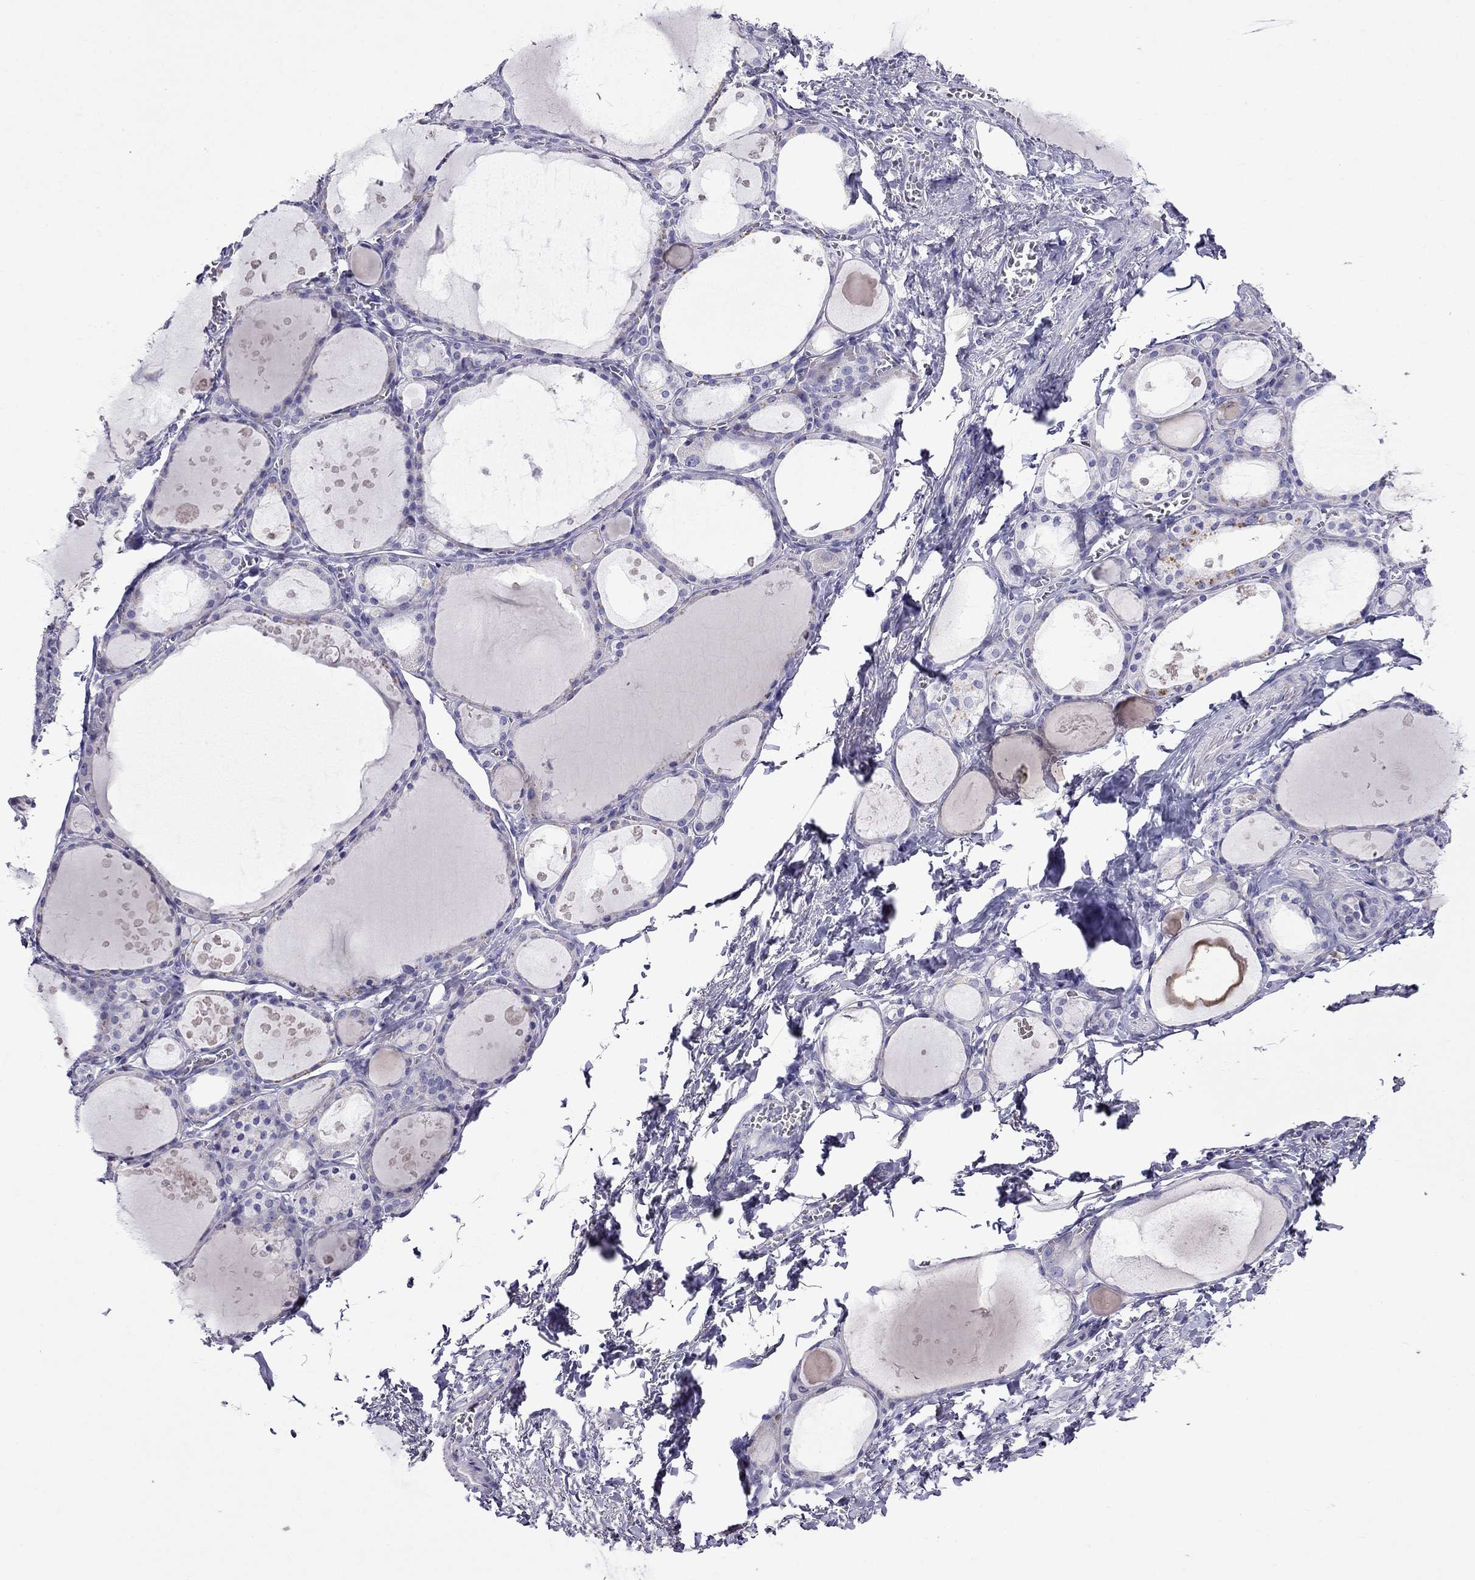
{"staining": {"intensity": "negative", "quantity": "none", "location": "none"}, "tissue": "thyroid gland", "cell_type": "Glandular cells", "image_type": "normal", "snomed": [{"axis": "morphology", "description": "Normal tissue, NOS"}, {"axis": "topography", "description": "Thyroid gland"}], "caption": "DAB immunohistochemical staining of normal human thyroid gland displays no significant staining in glandular cells.", "gene": "PATE1", "patient": {"sex": "male", "age": 68}}